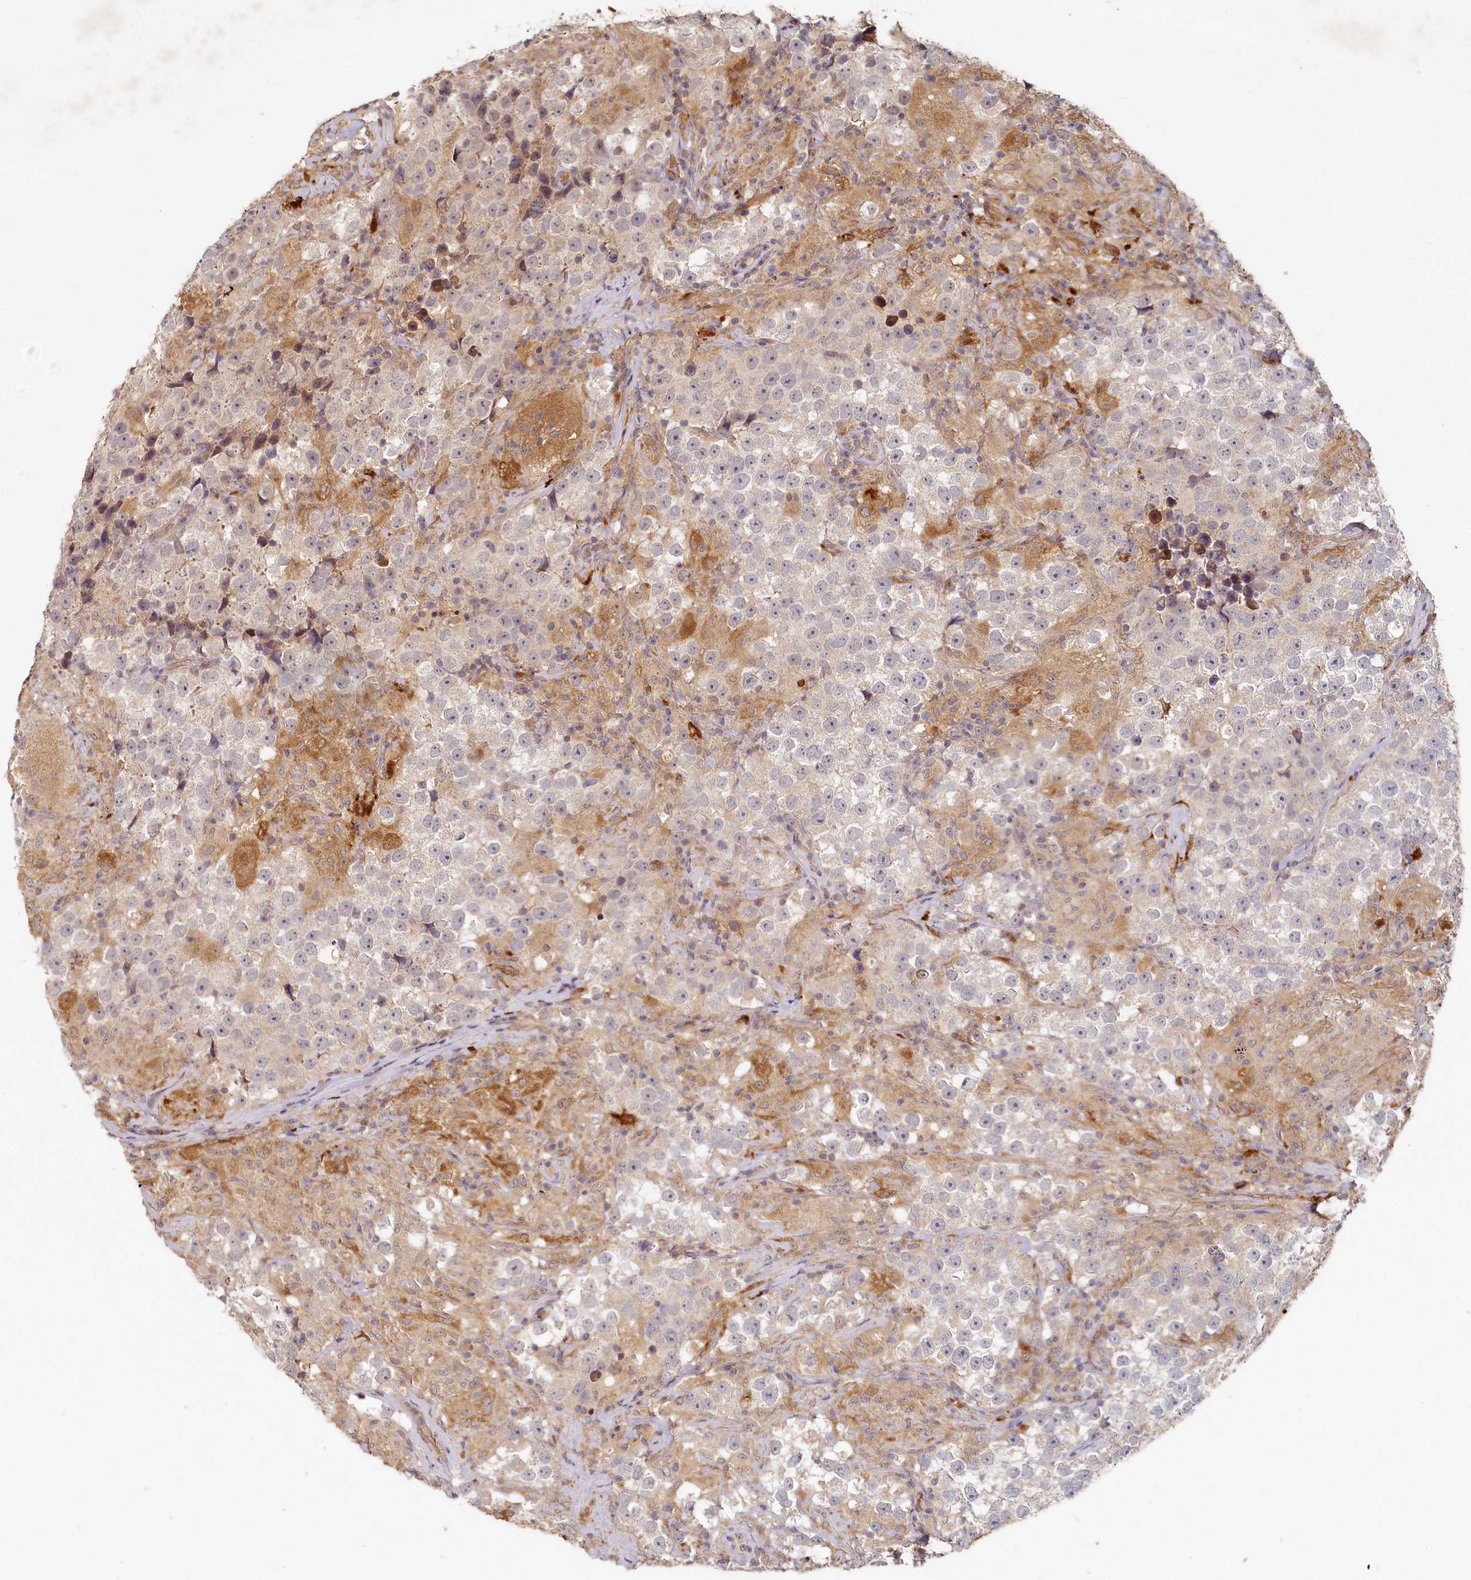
{"staining": {"intensity": "negative", "quantity": "none", "location": "none"}, "tissue": "testis cancer", "cell_type": "Tumor cells", "image_type": "cancer", "snomed": [{"axis": "morphology", "description": "Seminoma, NOS"}, {"axis": "topography", "description": "Testis"}], "caption": "An IHC micrograph of testis cancer (seminoma) is shown. There is no staining in tumor cells of testis cancer (seminoma).", "gene": "HERC3", "patient": {"sex": "male", "age": 46}}